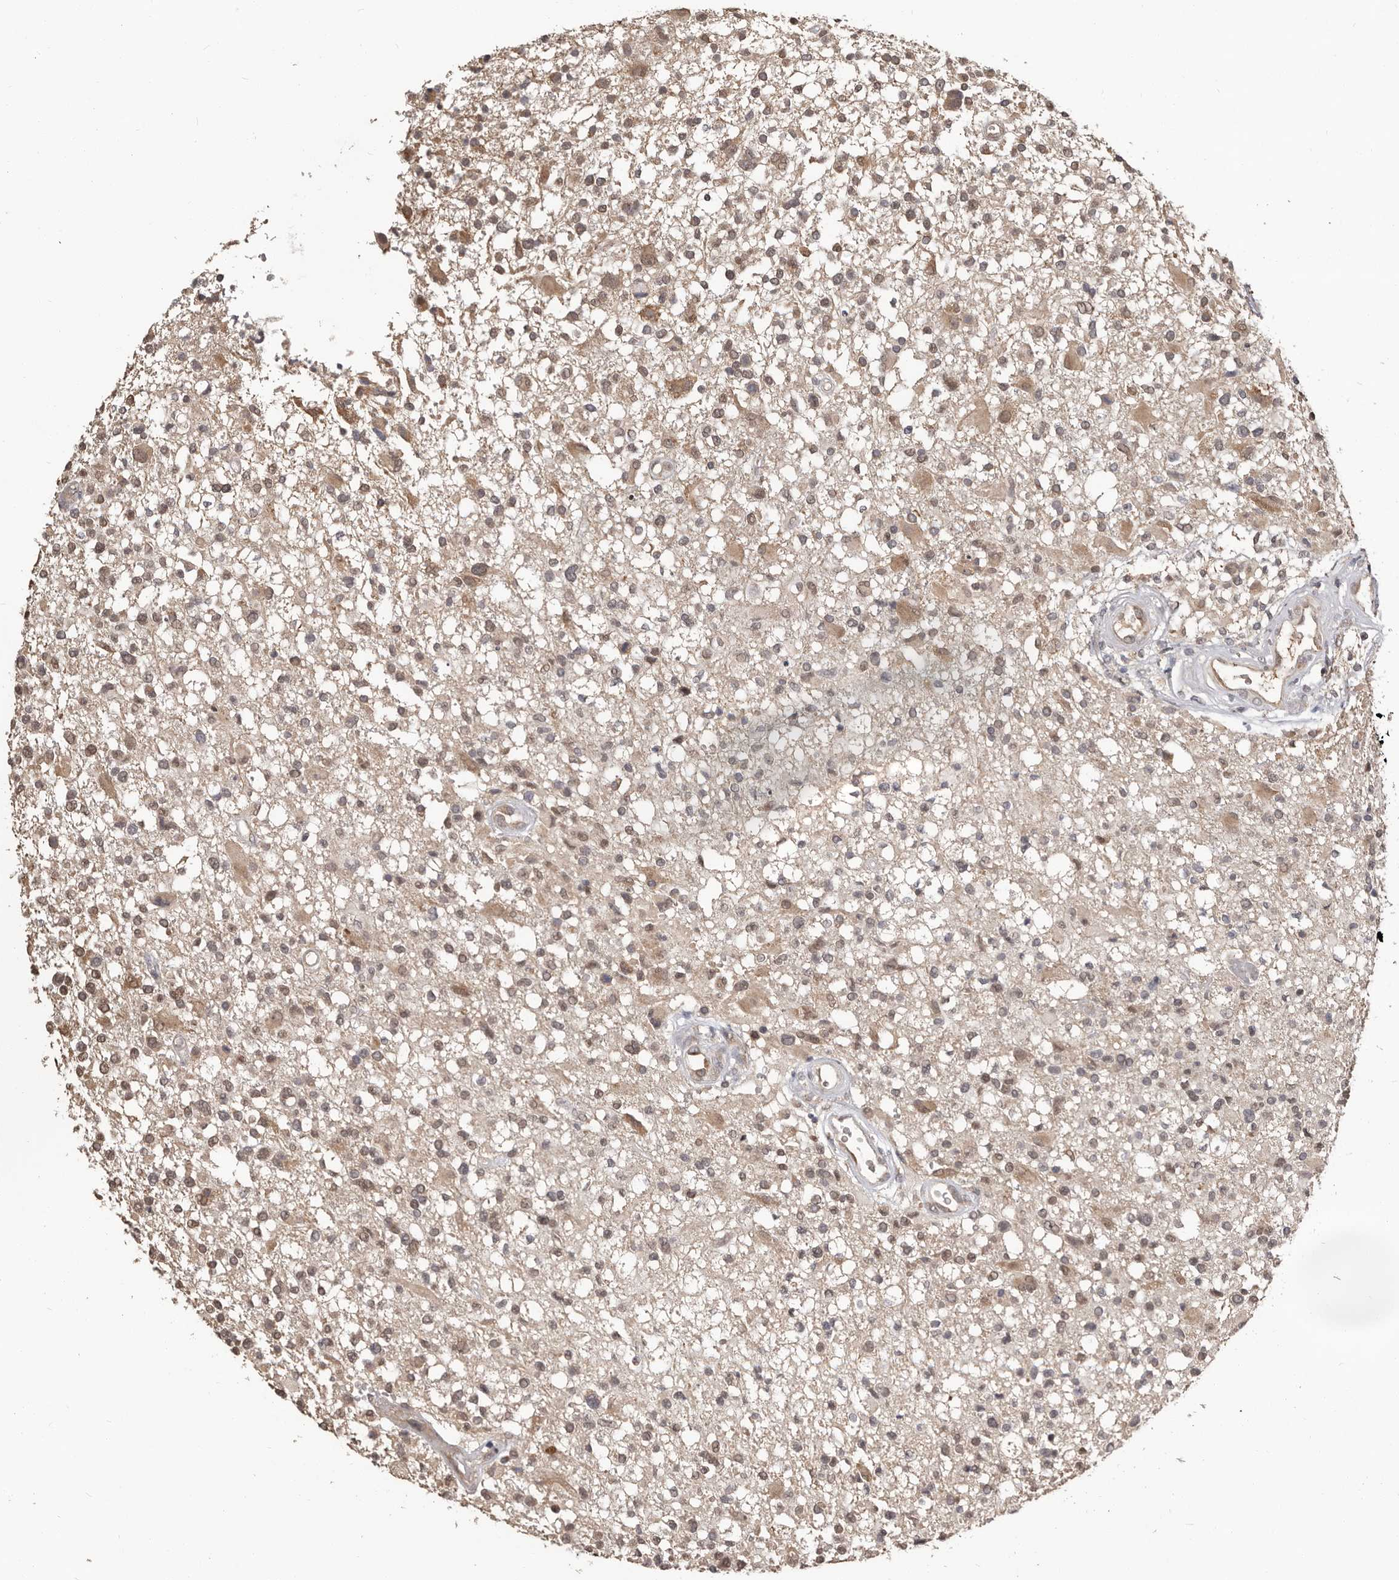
{"staining": {"intensity": "moderate", "quantity": "<25%", "location": "cytoplasmic/membranous,nuclear"}, "tissue": "glioma", "cell_type": "Tumor cells", "image_type": "cancer", "snomed": [{"axis": "morphology", "description": "Glioma, malignant, High grade"}, {"axis": "morphology", "description": "Glioblastoma, NOS"}, {"axis": "topography", "description": "Brain"}], "caption": "This micrograph shows IHC staining of human glioma, with low moderate cytoplasmic/membranous and nuclear staining in approximately <25% of tumor cells.", "gene": "ZFP14", "patient": {"sex": "male", "age": 60}}